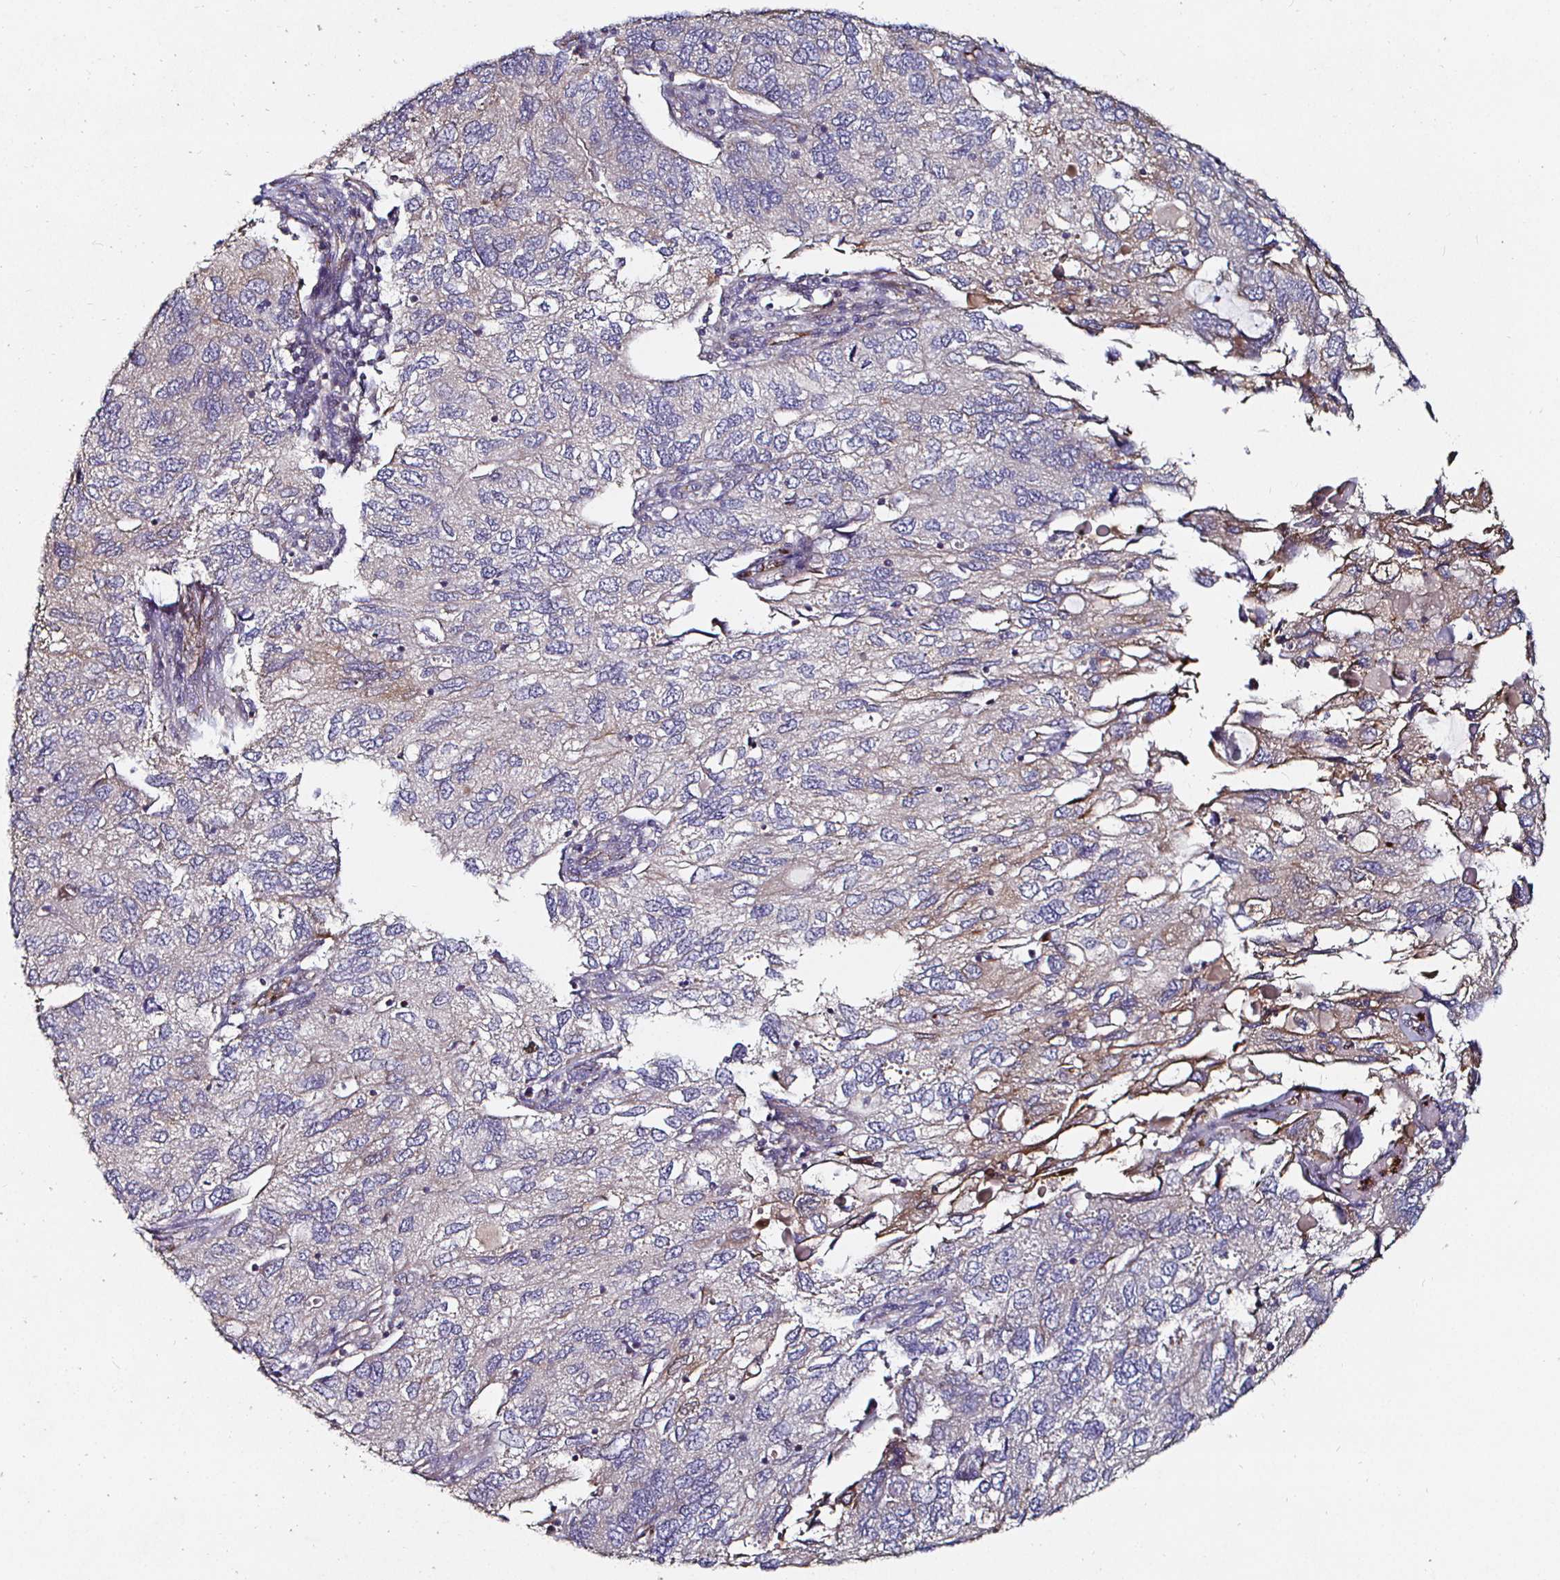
{"staining": {"intensity": "weak", "quantity": "<25%", "location": "cytoplasmic/membranous"}, "tissue": "endometrial cancer", "cell_type": "Tumor cells", "image_type": "cancer", "snomed": [{"axis": "morphology", "description": "Carcinoma, NOS"}, {"axis": "topography", "description": "Uterus"}], "caption": "High magnification brightfield microscopy of carcinoma (endometrial) stained with DAB (brown) and counterstained with hematoxylin (blue): tumor cells show no significant expression.", "gene": "NRSN1", "patient": {"sex": "female", "age": 76}}